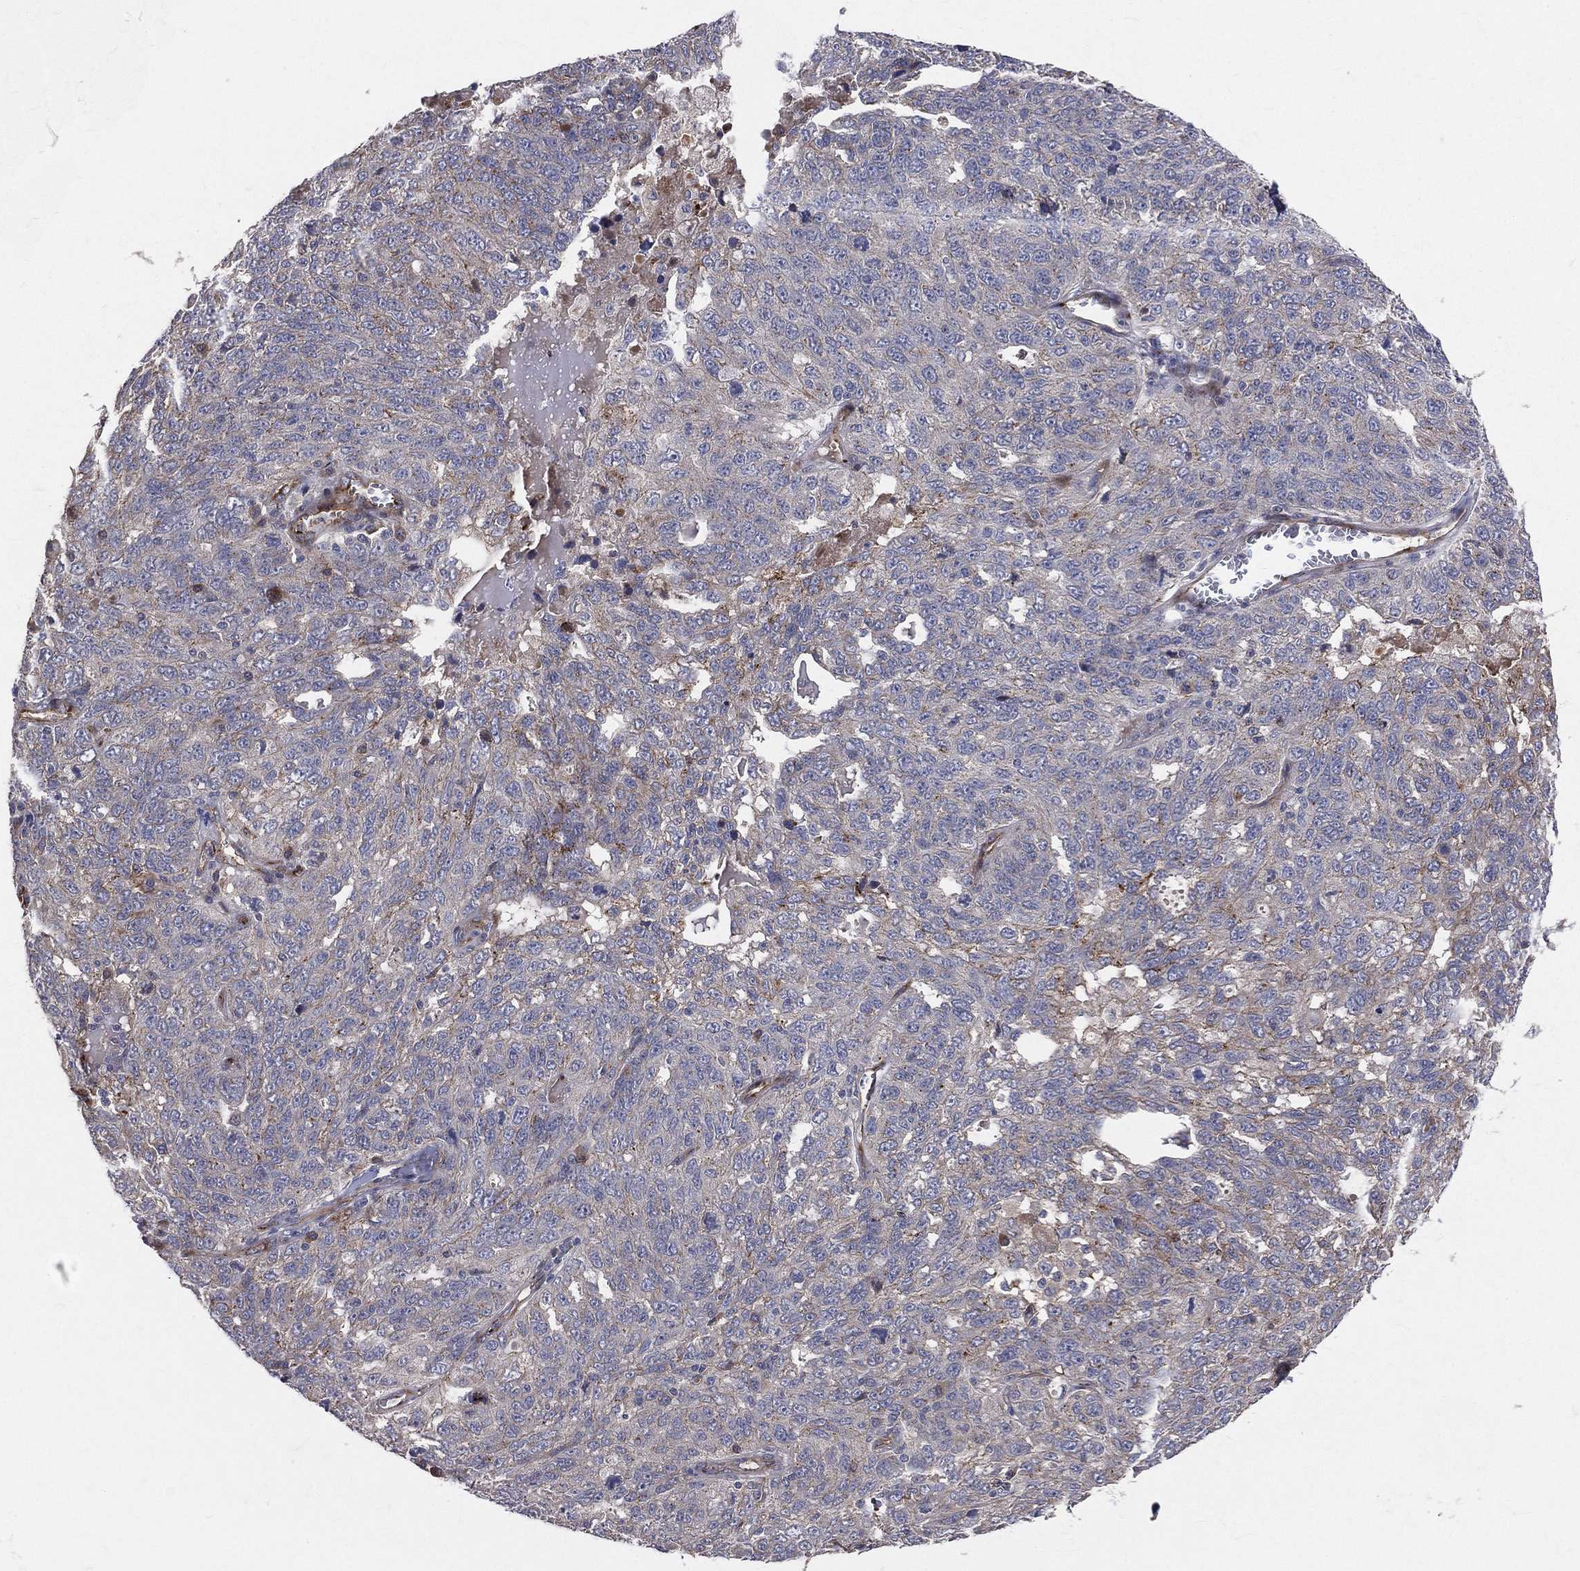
{"staining": {"intensity": "moderate", "quantity": "<25%", "location": "cytoplasmic/membranous"}, "tissue": "ovarian cancer", "cell_type": "Tumor cells", "image_type": "cancer", "snomed": [{"axis": "morphology", "description": "Cystadenocarcinoma, serous, NOS"}, {"axis": "topography", "description": "Ovary"}], "caption": "Protein staining demonstrates moderate cytoplasmic/membranous expression in about <25% of tumor cells in serous cystadenocarcinoma (ovarian).", "gene": "ENTPD1", "patient": {"sex": "female", "age": 71}}